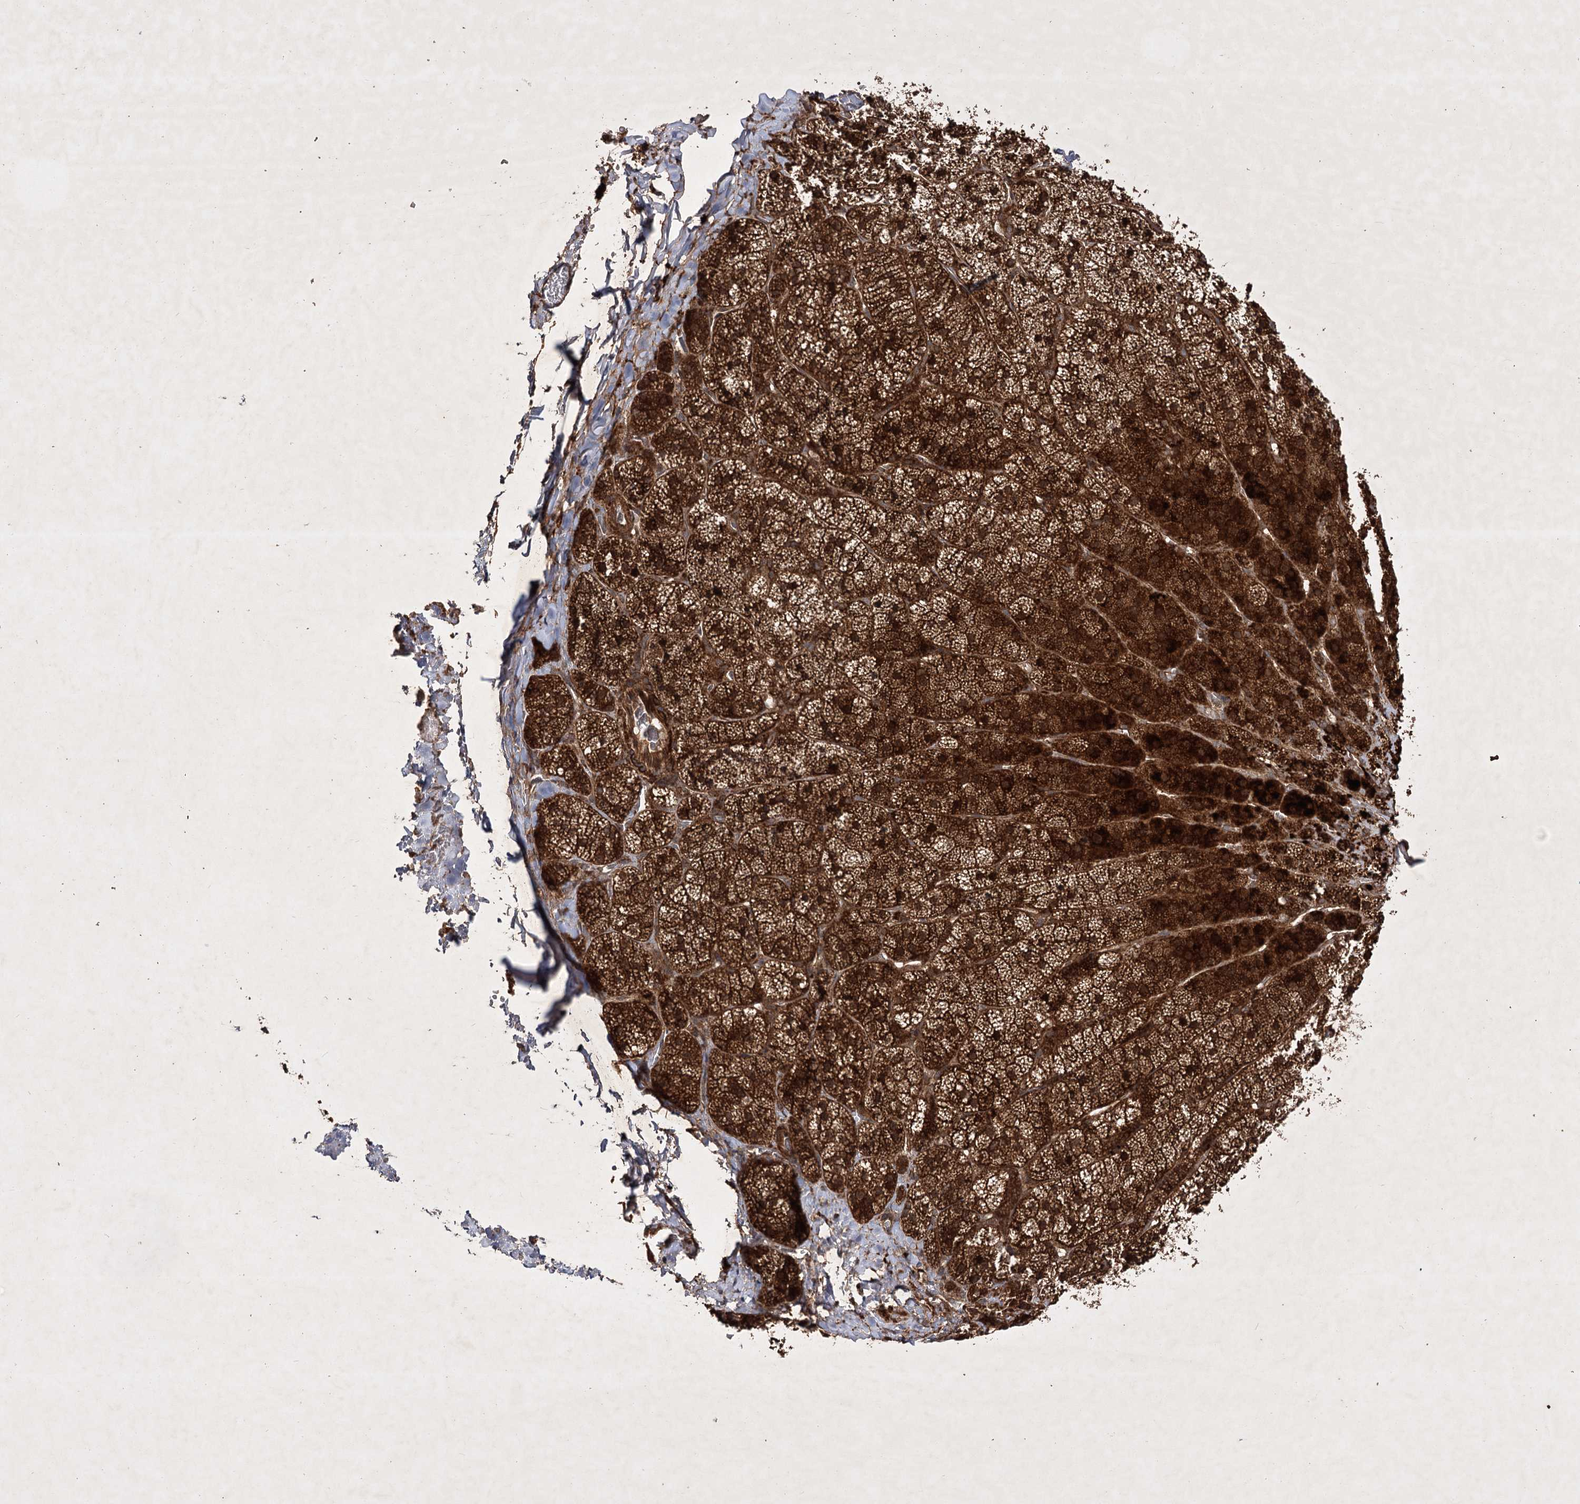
{"staining": {"intensity": "strong", "quantity": ">75%", "location": "cytoplasmic/membranous"}, "tissue": "adrenal gland", "cell_type": "Glandular cells", "image_type": "normal", "snomed": [{"axis": "morphology", "description": "Normal tissue, NOS"}, {"axis": "topography", "description": "Adrenal gland"}], "caption": "High-magnification brightfield microscopy of benign adrenal gland stained with DAB (brown) and counterstained with hematoxylin (blue). glandular cells exhibit strong cytoplasmic/membranous positivity is identified in approximately>75% of cells. The staining was performed using DAB (3,3'-diaminobenzidine), with brown indicating positive protein expression. Nuclei are stained blue with hematoxylin.", "gene": "DNAJC13", "patient": {"sex": "female", "age": 44}}